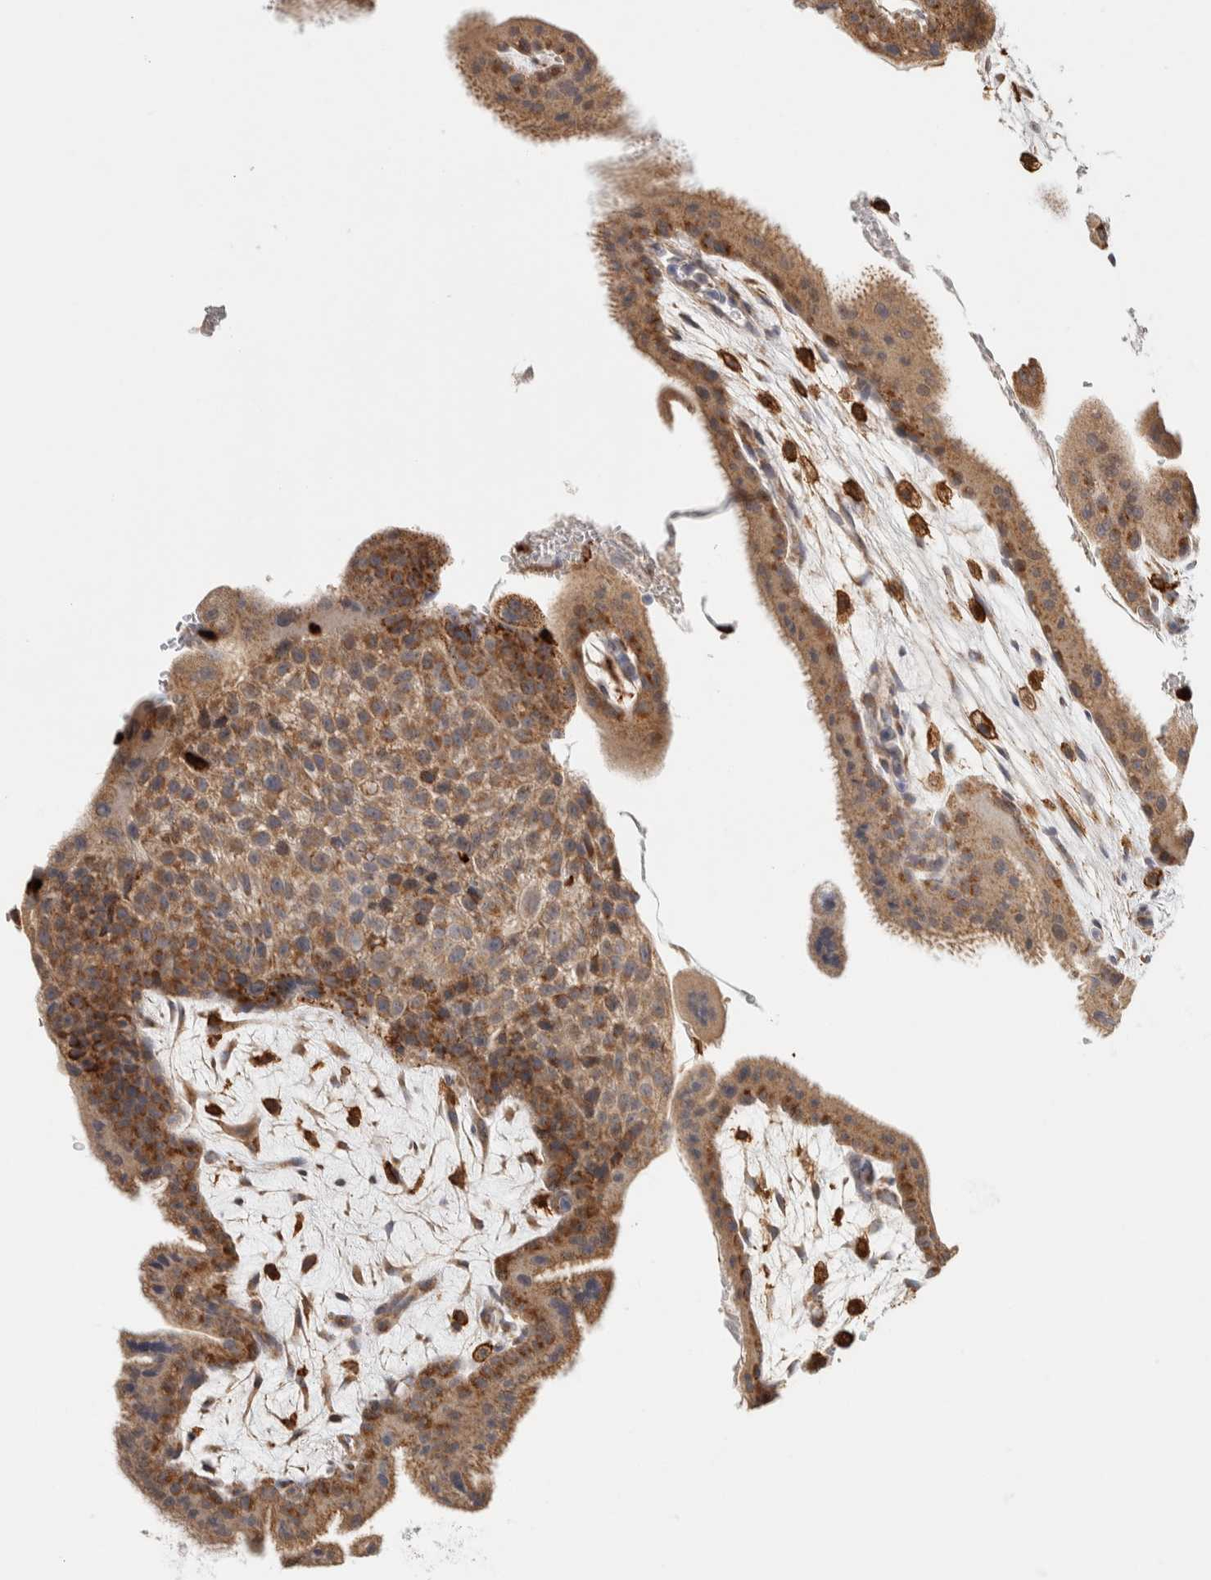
{"staining": {"intensity": "moderate", "quantity": ">75%", "location": "cytoplasmic/membranous"}, "tissue": "placenta", "cell_type": "Decidual cells", "image_type": "normal", "snomed": [{"axis": "morphology", "description": "Normal tissue, NOS"}, {"axis": "topography", "description": "Placenta"}], "caption": "Immunohistochemical staining of normal placenta exhibits medium levels of moderate cytoplasmic/membranous expression in approximately >75% of decidual cells.", "gene": "RUNDC1", "patient": {"sex": "female", "age": 35}}